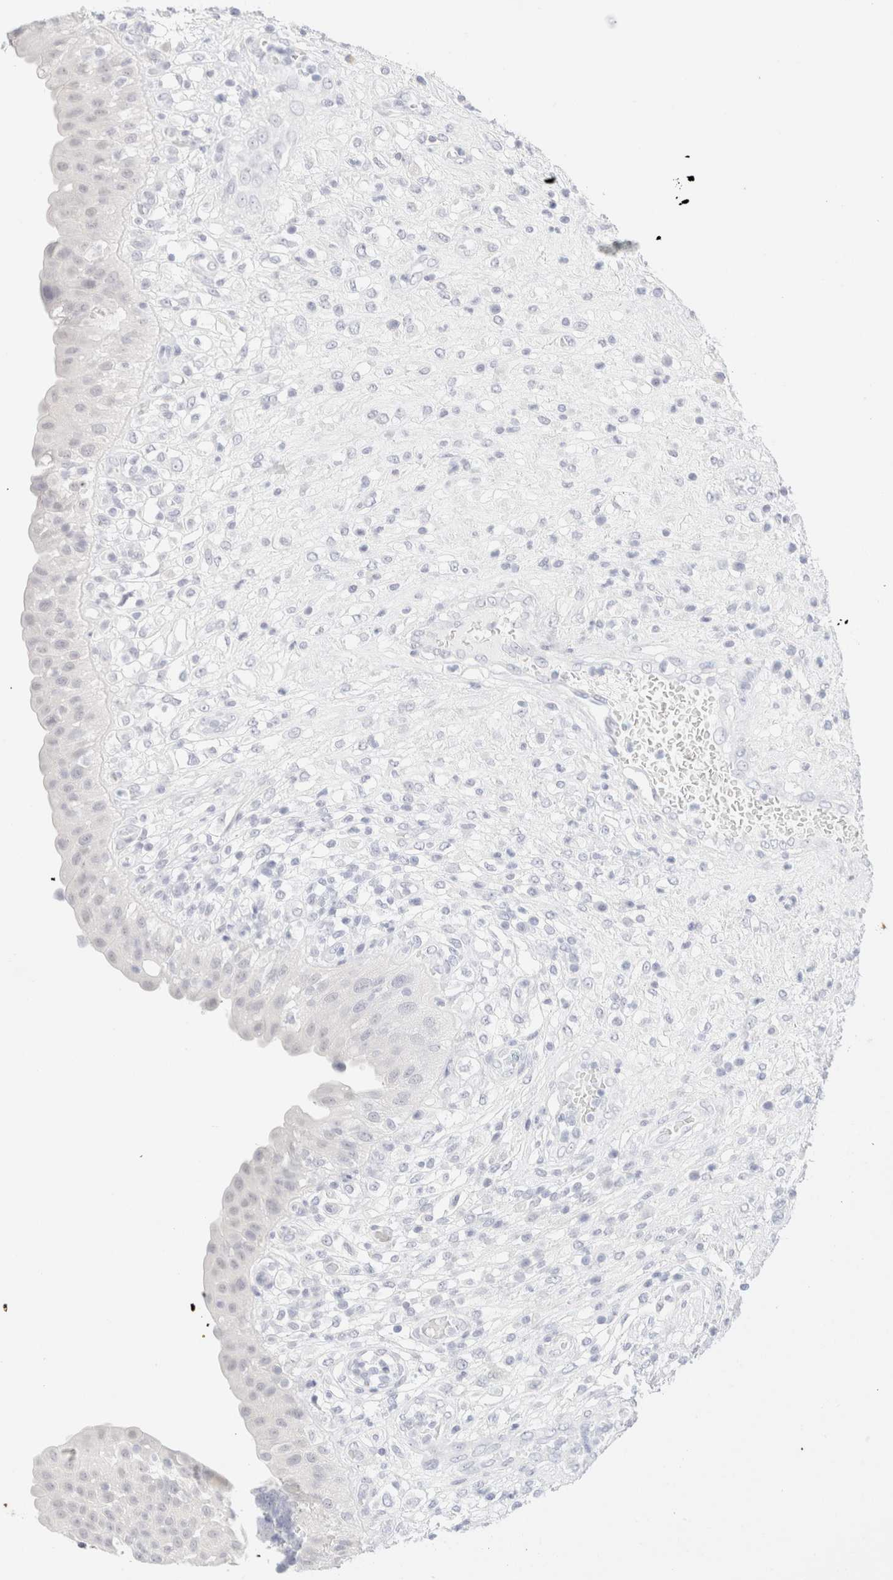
{"staining": {"intensity": "negative", "quantity": "none", "location": "none"}, "tissue": "urinary bladder", "cell_type": "Urothelial cells", "image_type": "normal", "snomed": [{"axis": "morphology", "description": "Normal tissue, NOS"}, {"axis": "topography", "description": "Urinary bladder"}], "caption": "Unremarkable urinary bladder was stained to show a protein in brown. There is no significant positivity in urothelial cells. (DAB (3,3'-diaminobenzidine) IHC with hematoxylin counter stain).", "gene": "KRT15", "patient": {"sex": "female", "age": 62}}